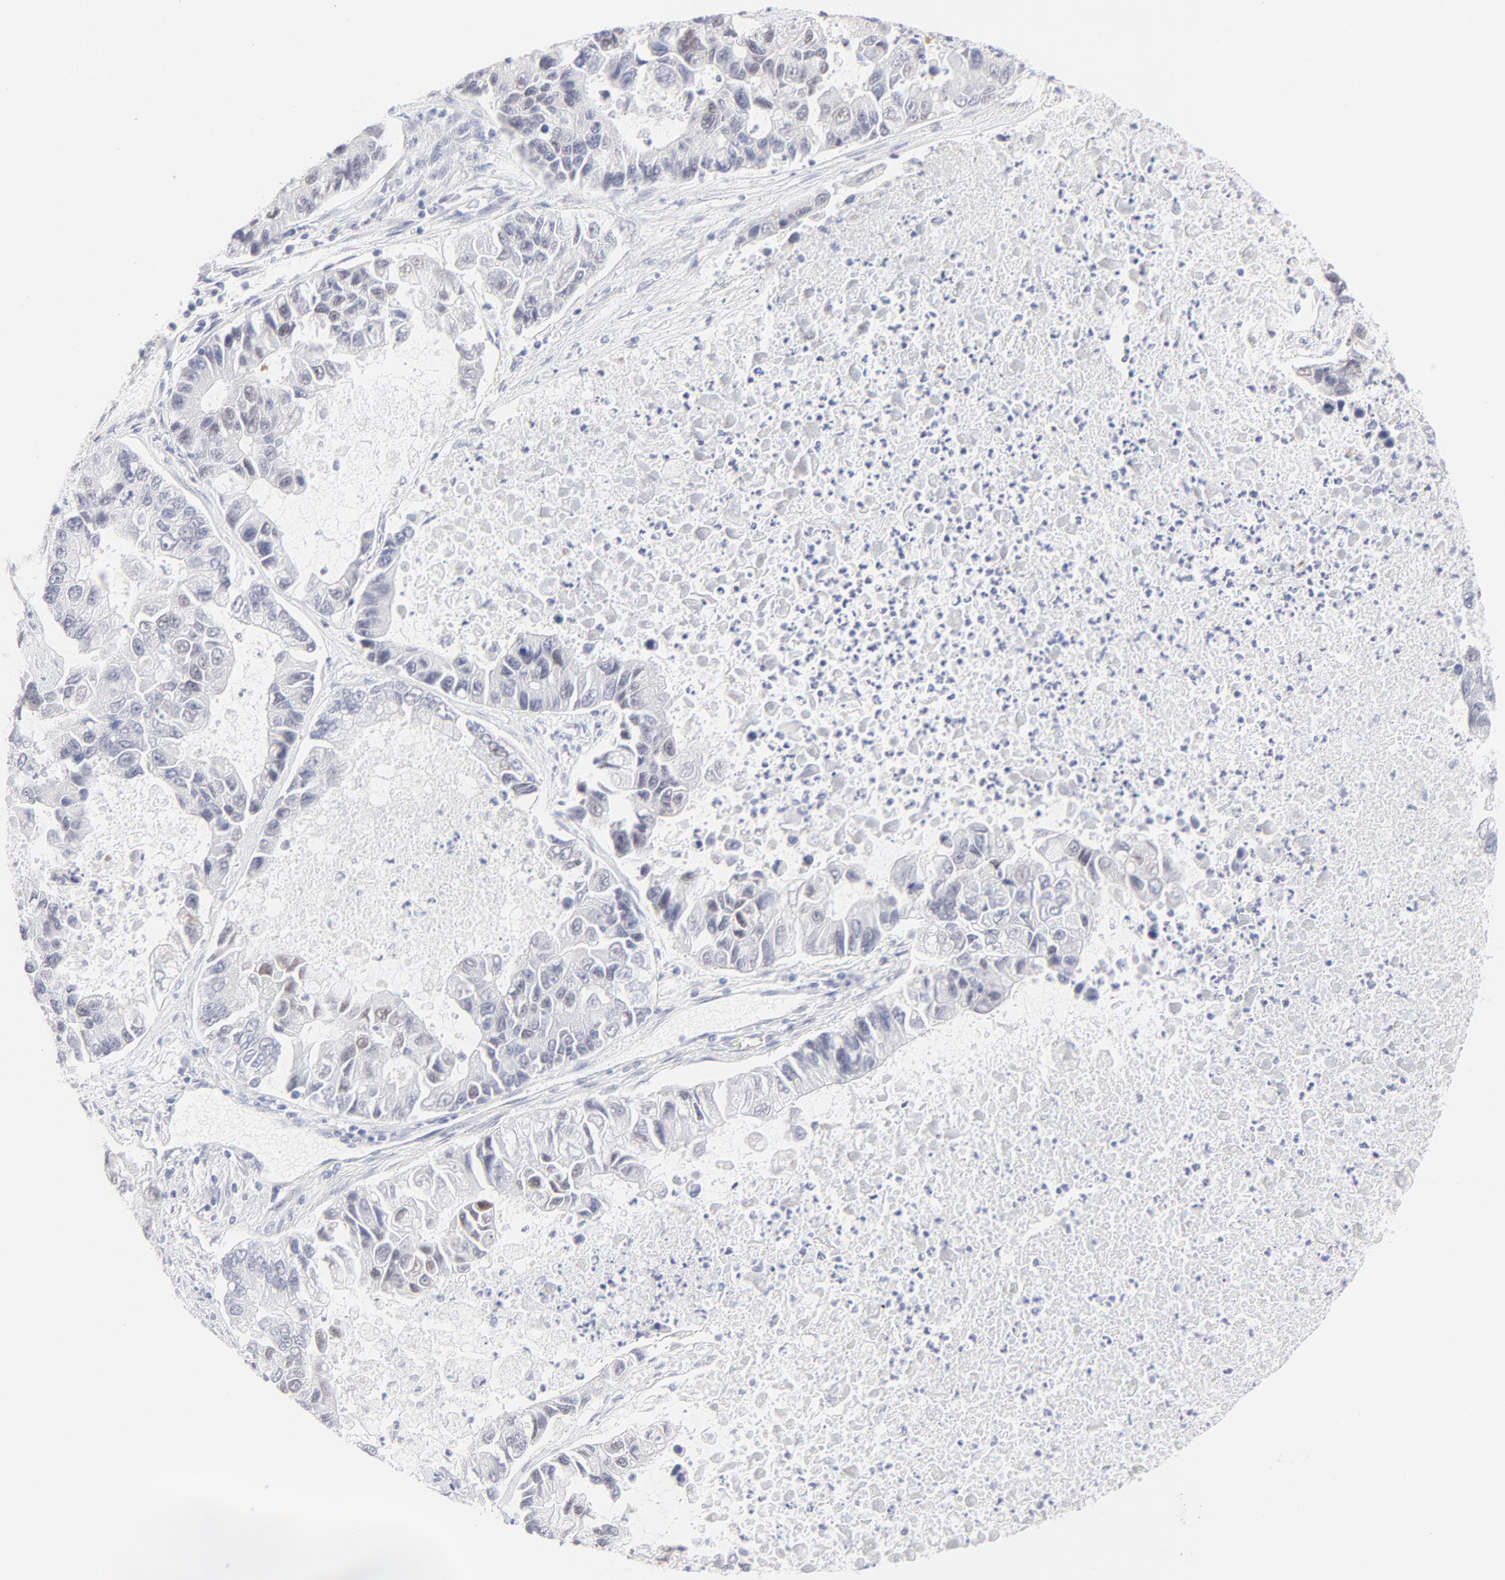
{"staining": {"intensity": "weak", "quantity": "<25%", "location": "nuclear"}, "tissue": "lung cancer", "cell_type": "Tumor cells", "image_type": "cancer", "snomed": [{"axis": "morphology", "description": "Adenocarcinoma, NOS"}, {"axis": "topography", "description": "Lung"}], "caption": "Tumor cells are negative for brown protein staining in lung adenocarcinoma.", "gene": "ELF3", "patient": {"sex": "female", "age": 51}}